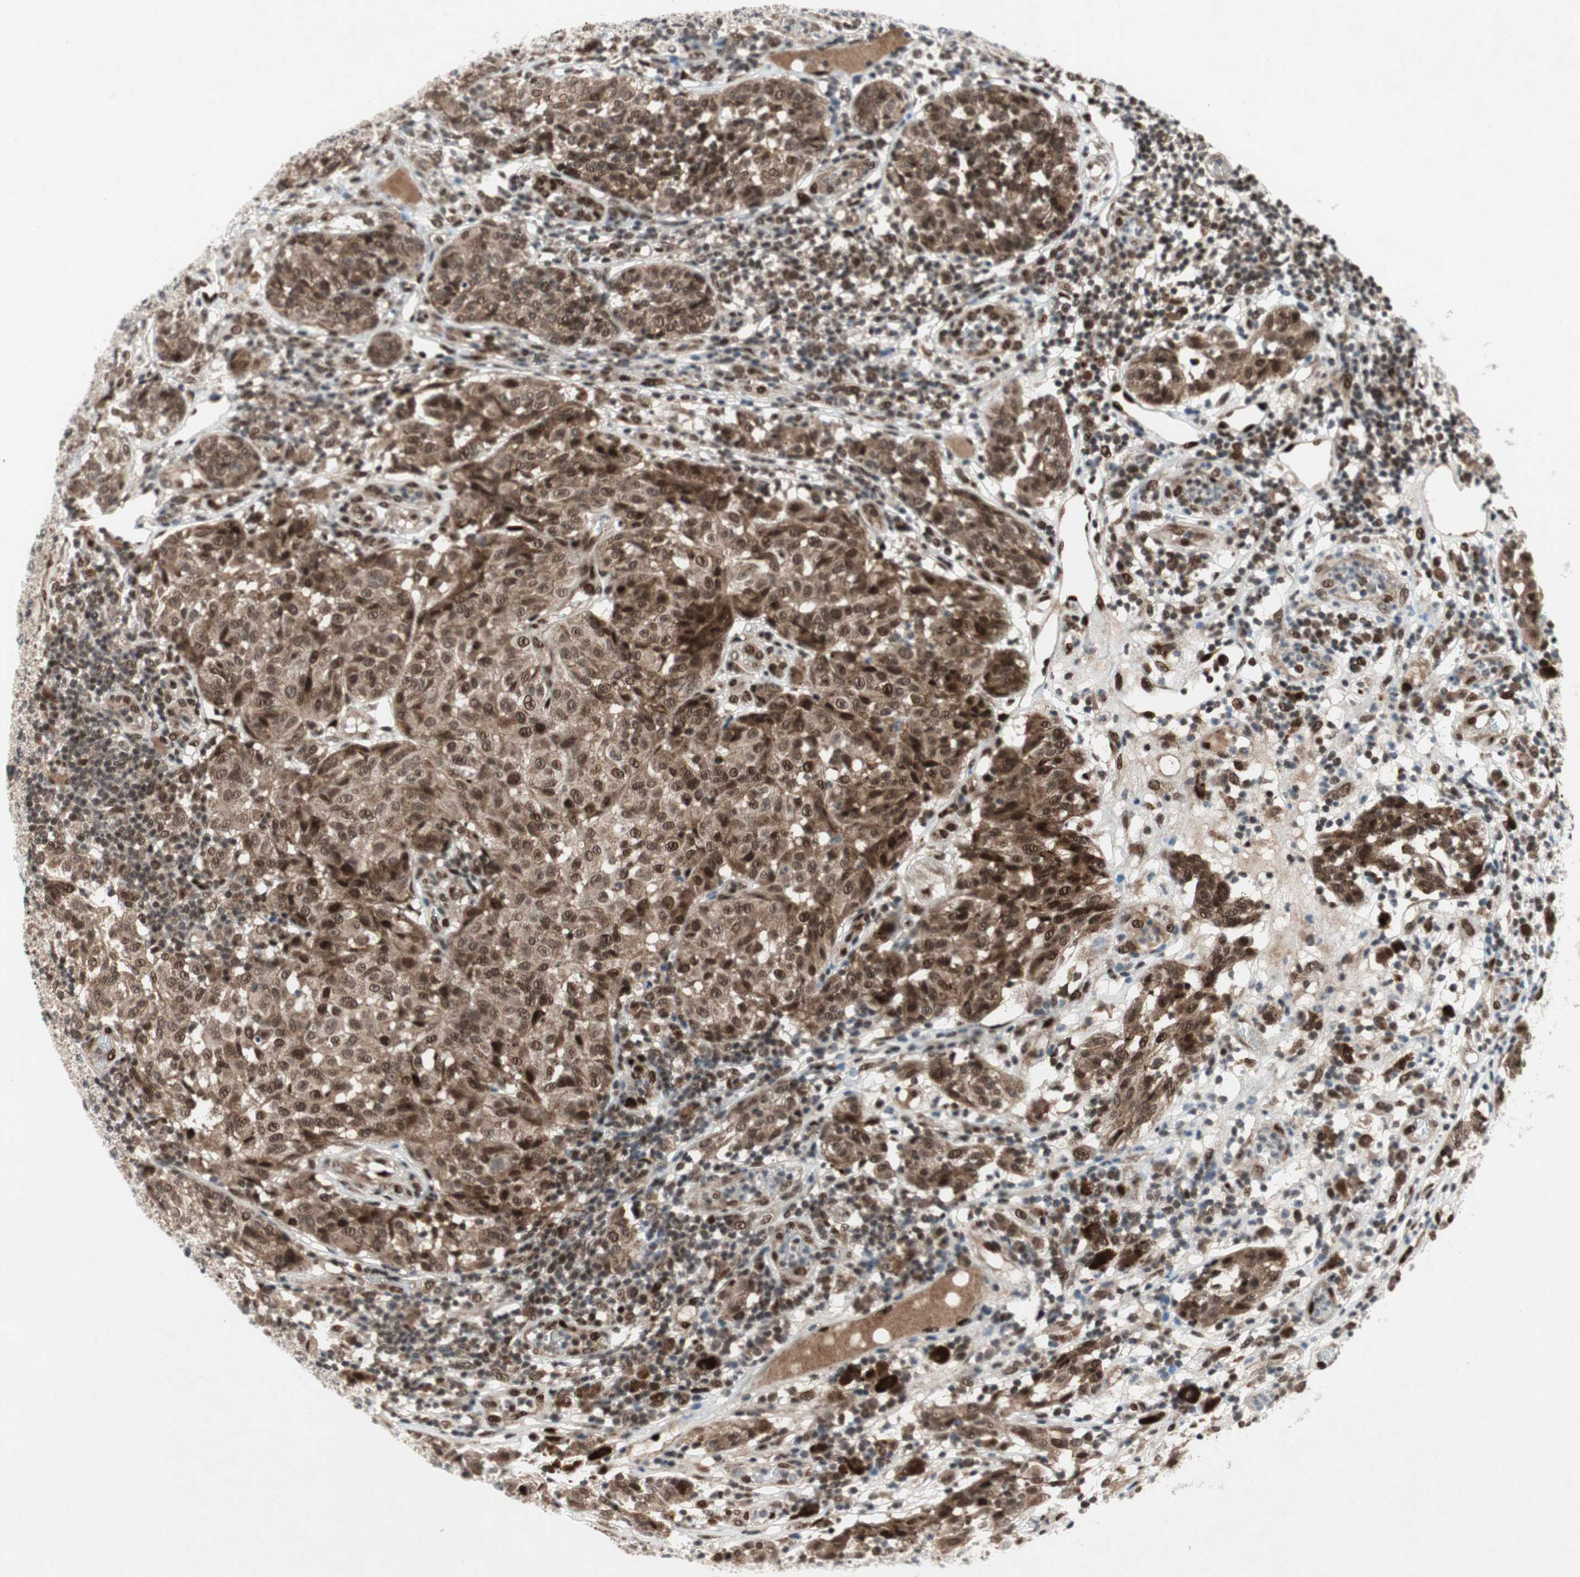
{"staining": {"intensity": "strong", "quantity": ">75%", "location": "cytoplasmic/membranous,nuclear"}, "tissue": "melanoma", "cell_type": "Tumor cells", "image_type": "cancer", "snomed": [{"axis": "morphology", "description": "Malignant melanoma, NOS"}, {"axis": "topography", "description": "Skin"}], "caption": "Malignant melanoma stained with a brown dye displays strong cytoplasmic/membranous and nuclear positive positivity in approximately >75% of tumor cells.", "gene": "TCF12", "patient": {"sex": "female", "age": 46}}